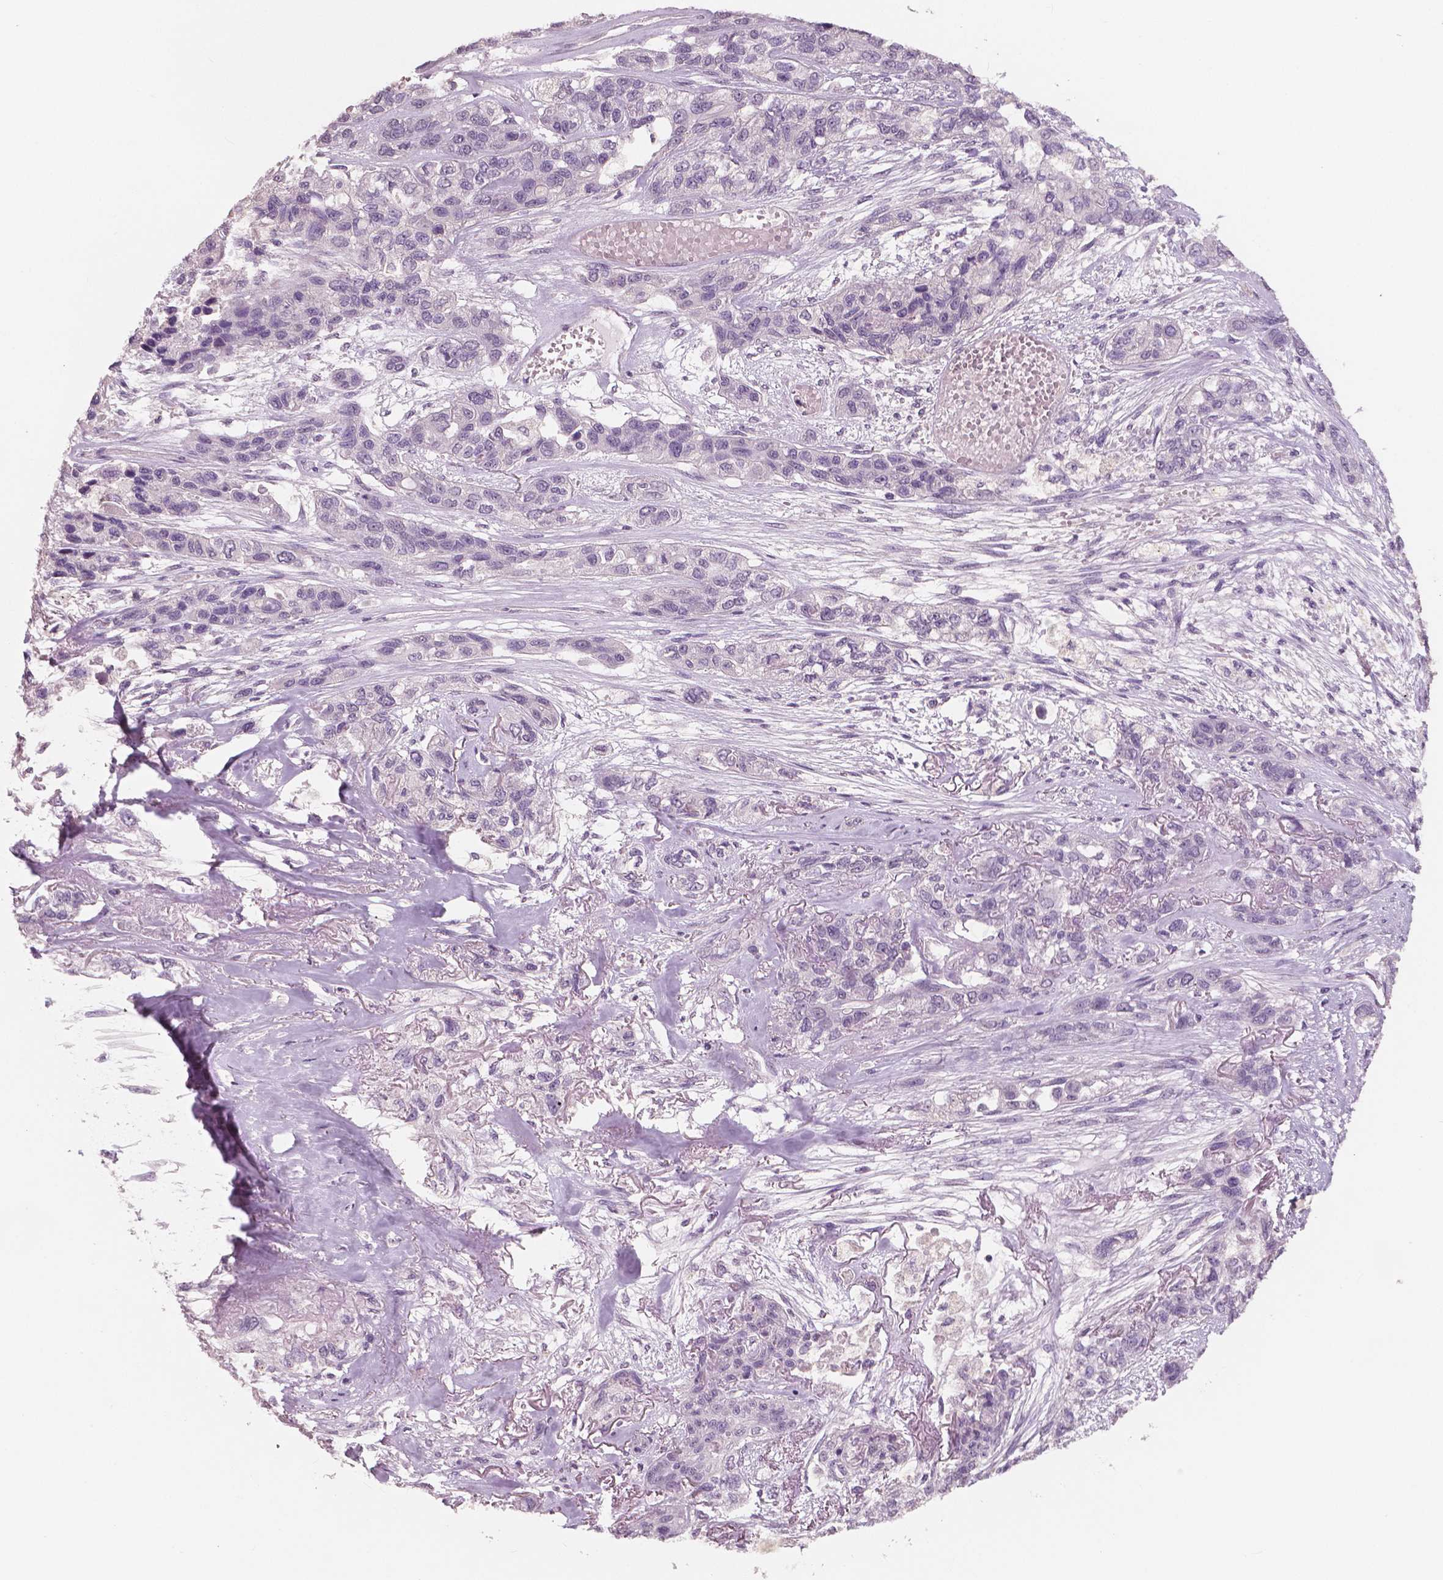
{"staining": {"intensity": "negative", "quantity": "none", "location": "none"}, "tissue": "lung cancer", "cell_type": "Tumor cells", "image_type": "cancer", "snomed": [{"axis": "morphology", "description": "Squamous cell carcinoma, NOS"}, {"axis": "topography", "description": "Lung"}], "caption": "IHC micrograph of neoplastic tissue: lung cancer stained with DAB displays no significant protein staining in tumor cells. The staining is performed using DAB brown chromogen with nuclei counter-stained in using hematoxylin.", "gene": "NECAB1", "patient": {"sex": "female", "age": 70}}